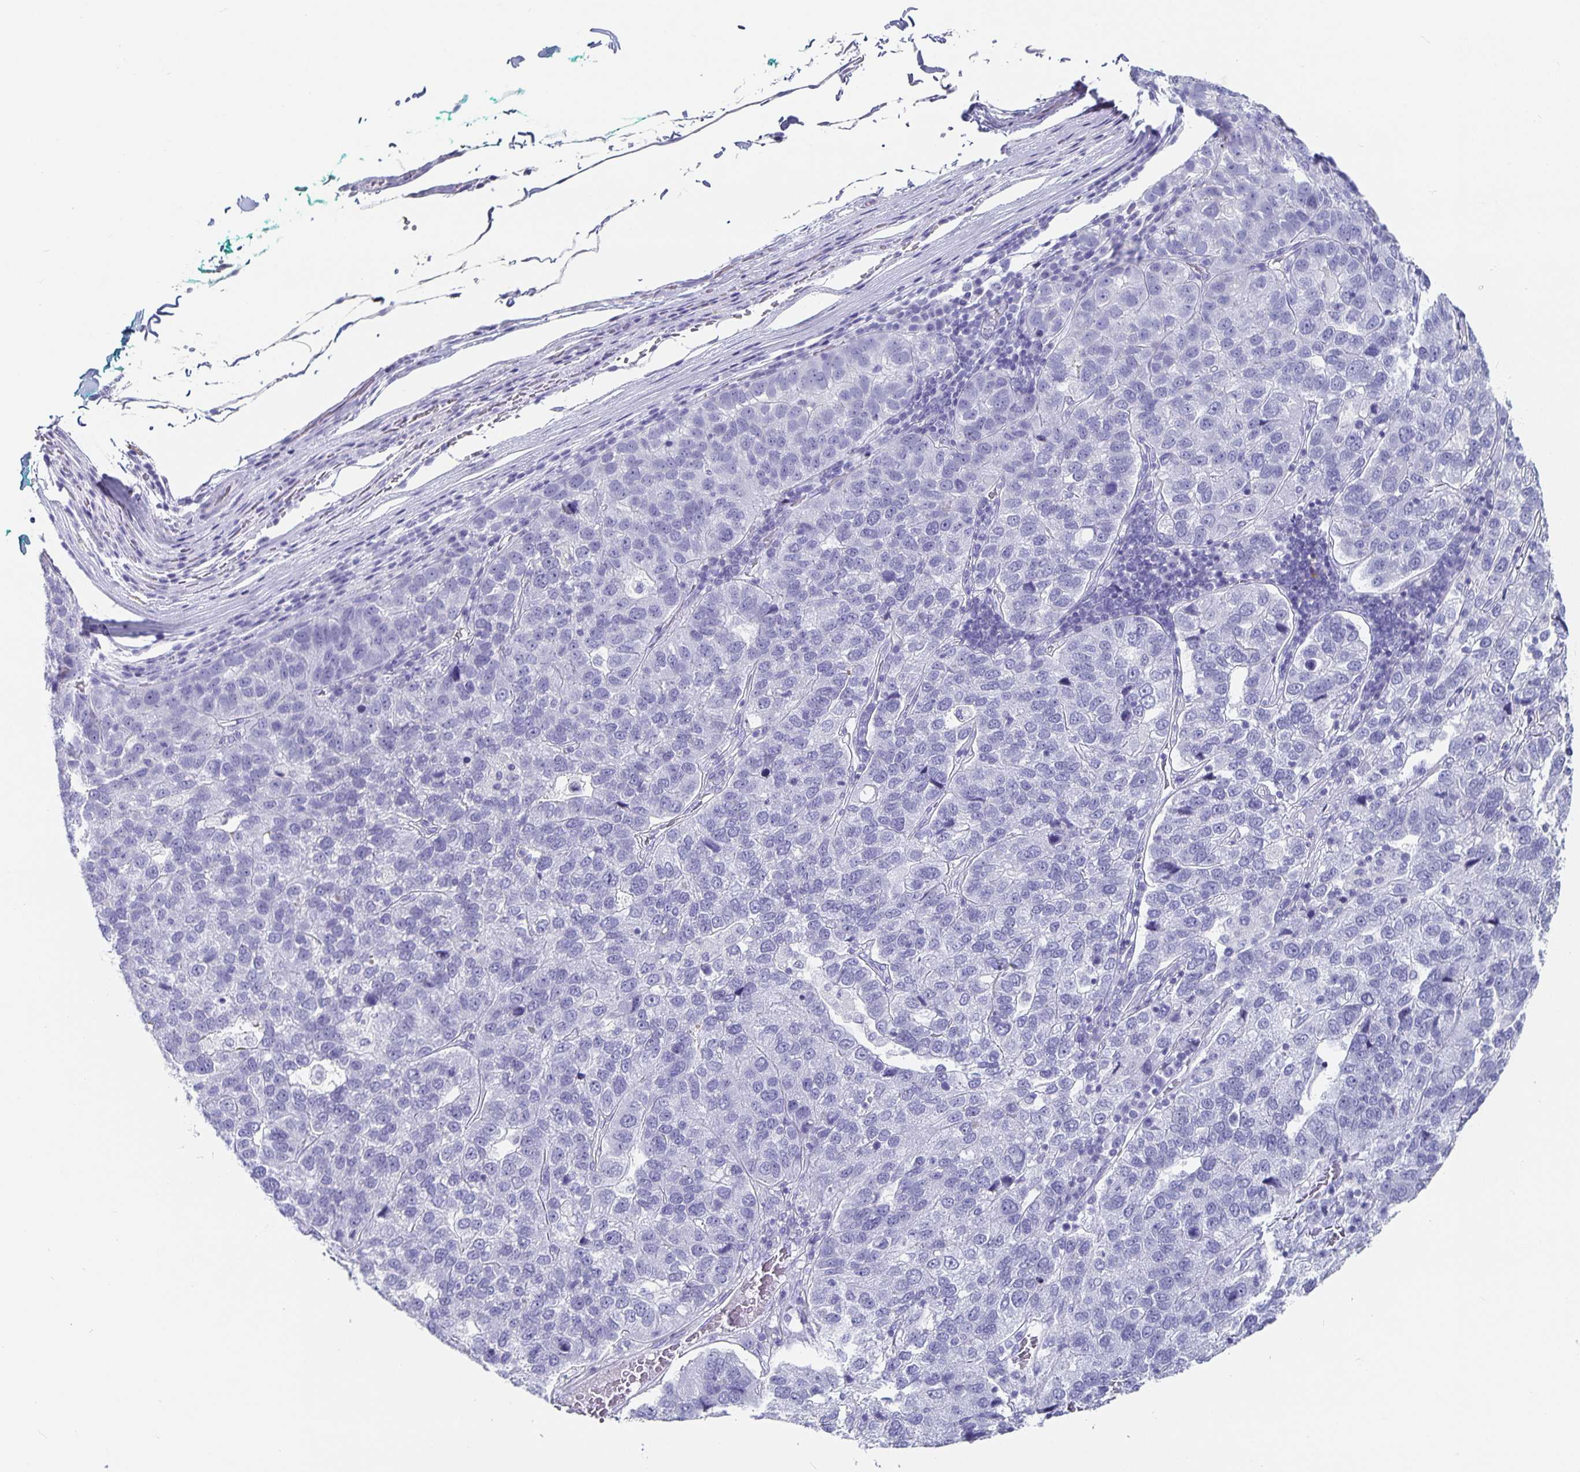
{"staining": {"intensity": "negative", "quantity": "none", "location": "none"}, "tissue": "pancreatic cancer", "cell_type": "Tumor cells", "image_type": "cancer", "snomed": [{"axis": "morphology", "description": "Adenocarcinoma, NOS"}, {"axis": "topography", "description": "Pancreas"}], "caption": "DAB immunohistochemical staining of adenocarcinoma (pancreatic) shows no significant staining in tumor cells.", "gene": "CHGA", "patient": {"sex": "female", "age": 61}}